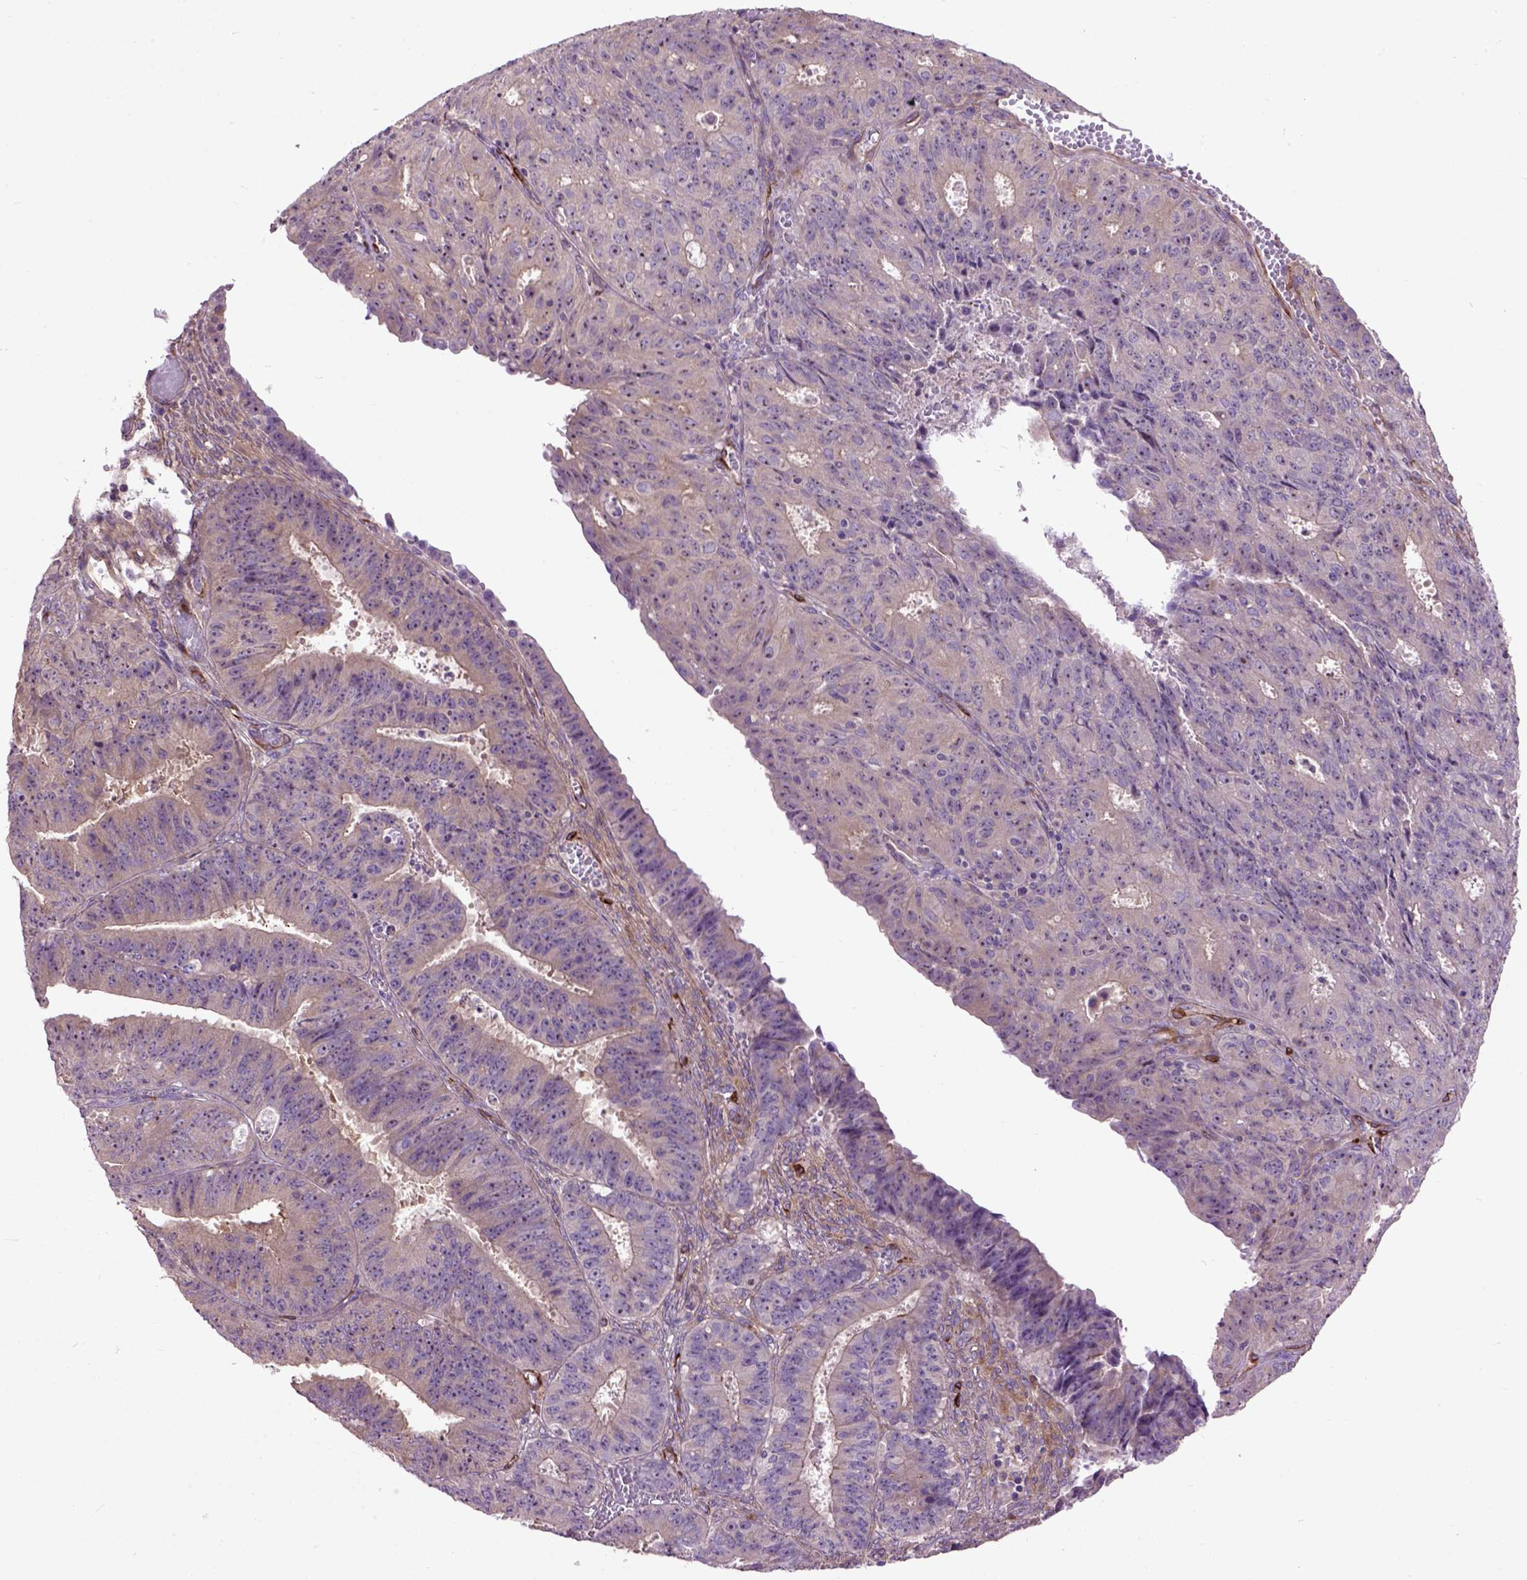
{"staining": {"intensity": "weak", "quantity": ">75%", "location": "cytoplasmic/membranous"}, "tissue": "ovarian cancer", "cell_type": "Tumor cells", "image_type": "cancer", "snomed": [{"axis": "morphology", "description": "Carcinoma, endometroid"}, {"axis": "topography", "description": "Ovary"}], "caption": "Immunohistochemical staining of human endometroid carcinoma (ovarian) reveals low levels of weak cytoplasmic/membranous positivity in approximately >75% of tumor cells. The protein of interest is shown in brown color, while the nuclei are stained blue.", "gene": "MAPT", "patient": {"sex": "female", "age": 42}}